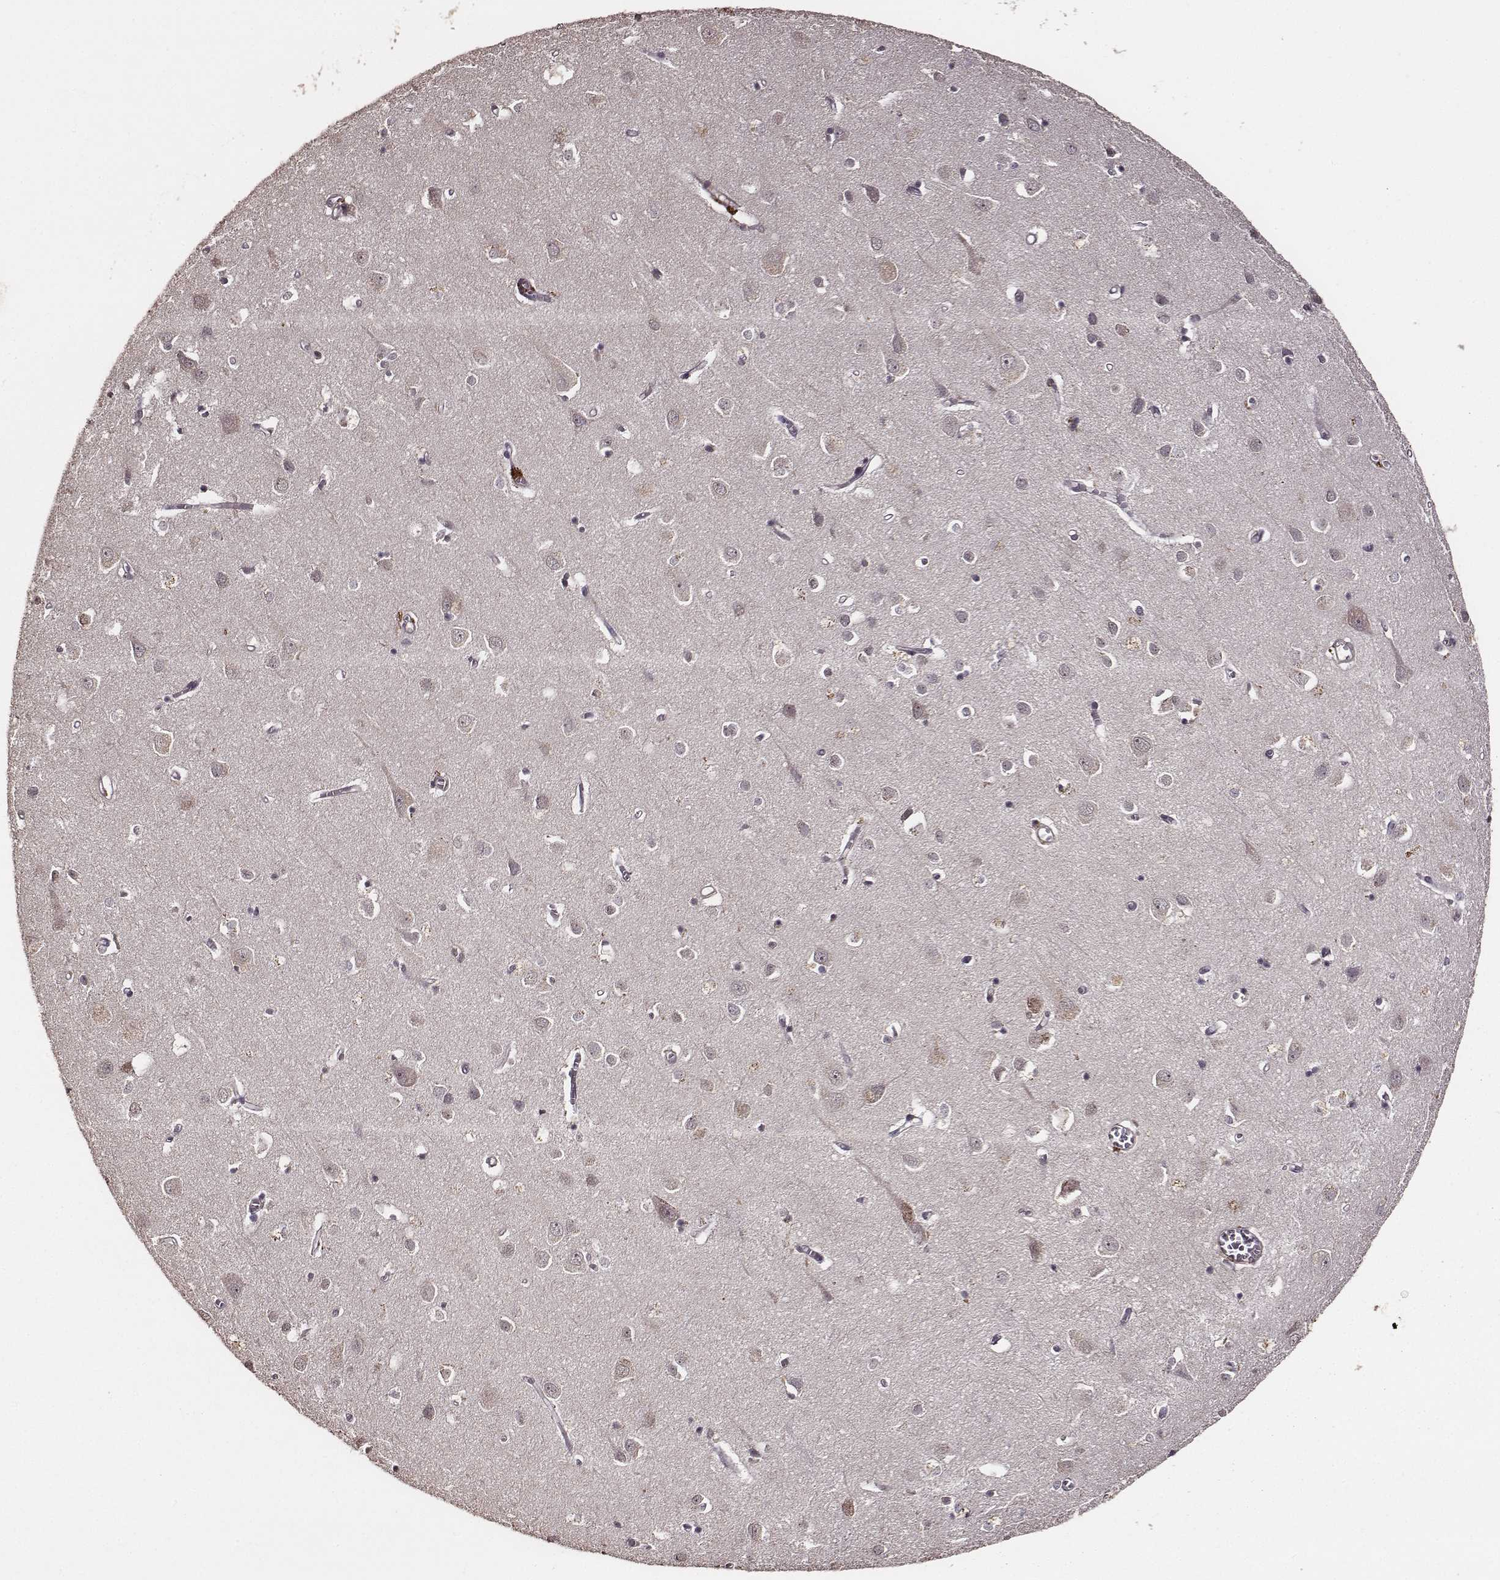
{"staining": {"intensity": "negative", "quantity": "none", "location": "none"}, "tissue": "cerebral cortex", "cell_type": "Endothelial cells", "image_type": "normal", "snomed": [{"axis": "morphology", "description": "Normal tissue, NOS"}, {"axis": "topography", "description": "Cerebral cortex"}], "caption": "Immunohistochemical staining of unremarkable human cerebral cortex displays no significant expression in endothelial cells.", "gene": "VPS26A", "patient": {"sex": "male", "age": 70}}